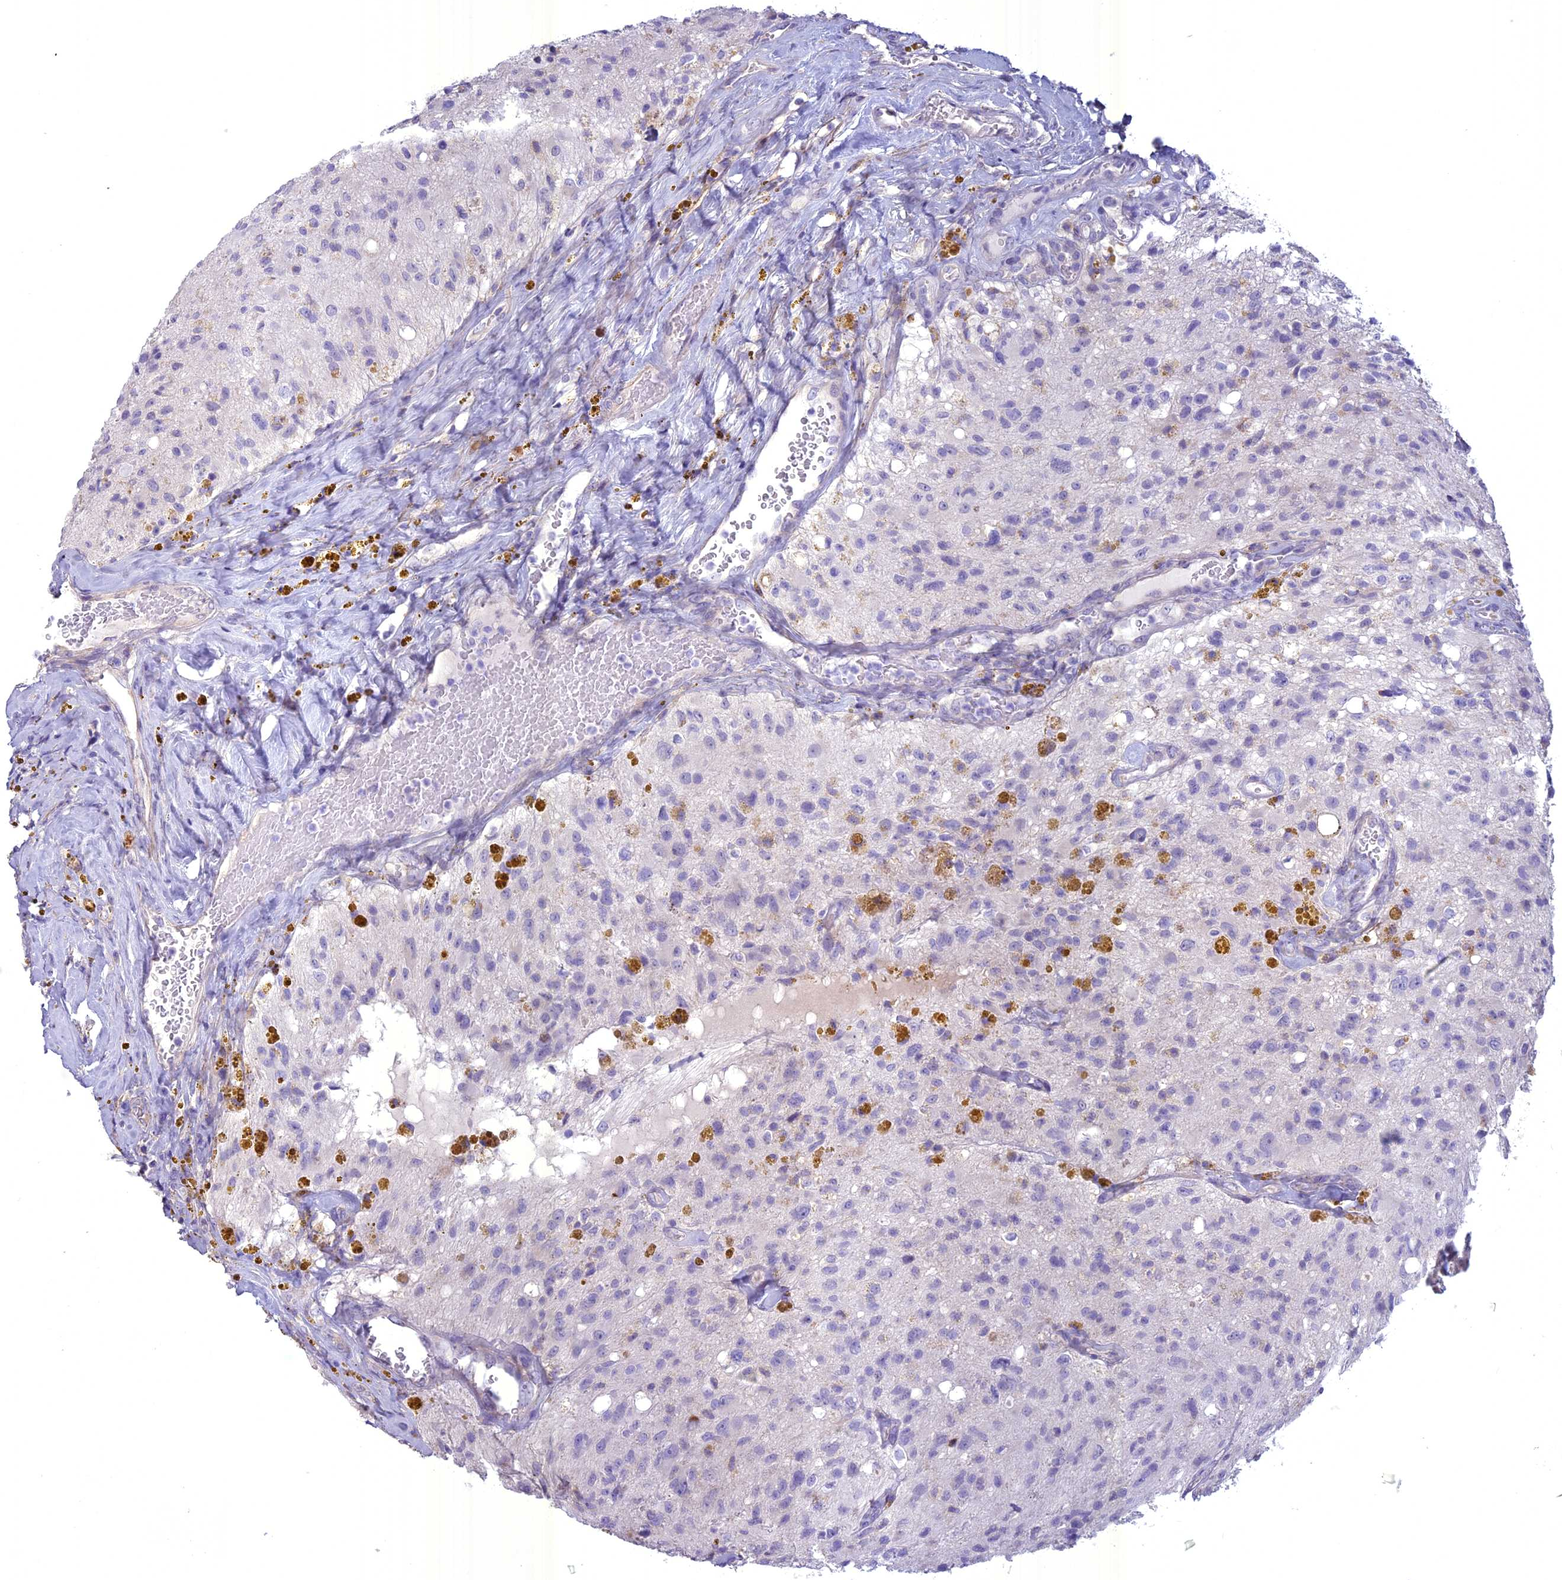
{"staining": {"intensity": "negative", "quantity": "none", "location": "none"}, "tissue": "glioma", "cell_type": "Tumor cells", "image_type": "cancer", "snomed": [{"axis": "morphology", "description": "Glioma, malignant, High grade"}, {"axis": "topography", "description": "Brain"}], "caption": "IHC of human malignant glioma (high-grade) exhibits no positivity in tumor cells.", "gene": "SPHKAP", "patient": {"sex": "male", "age": 69}}